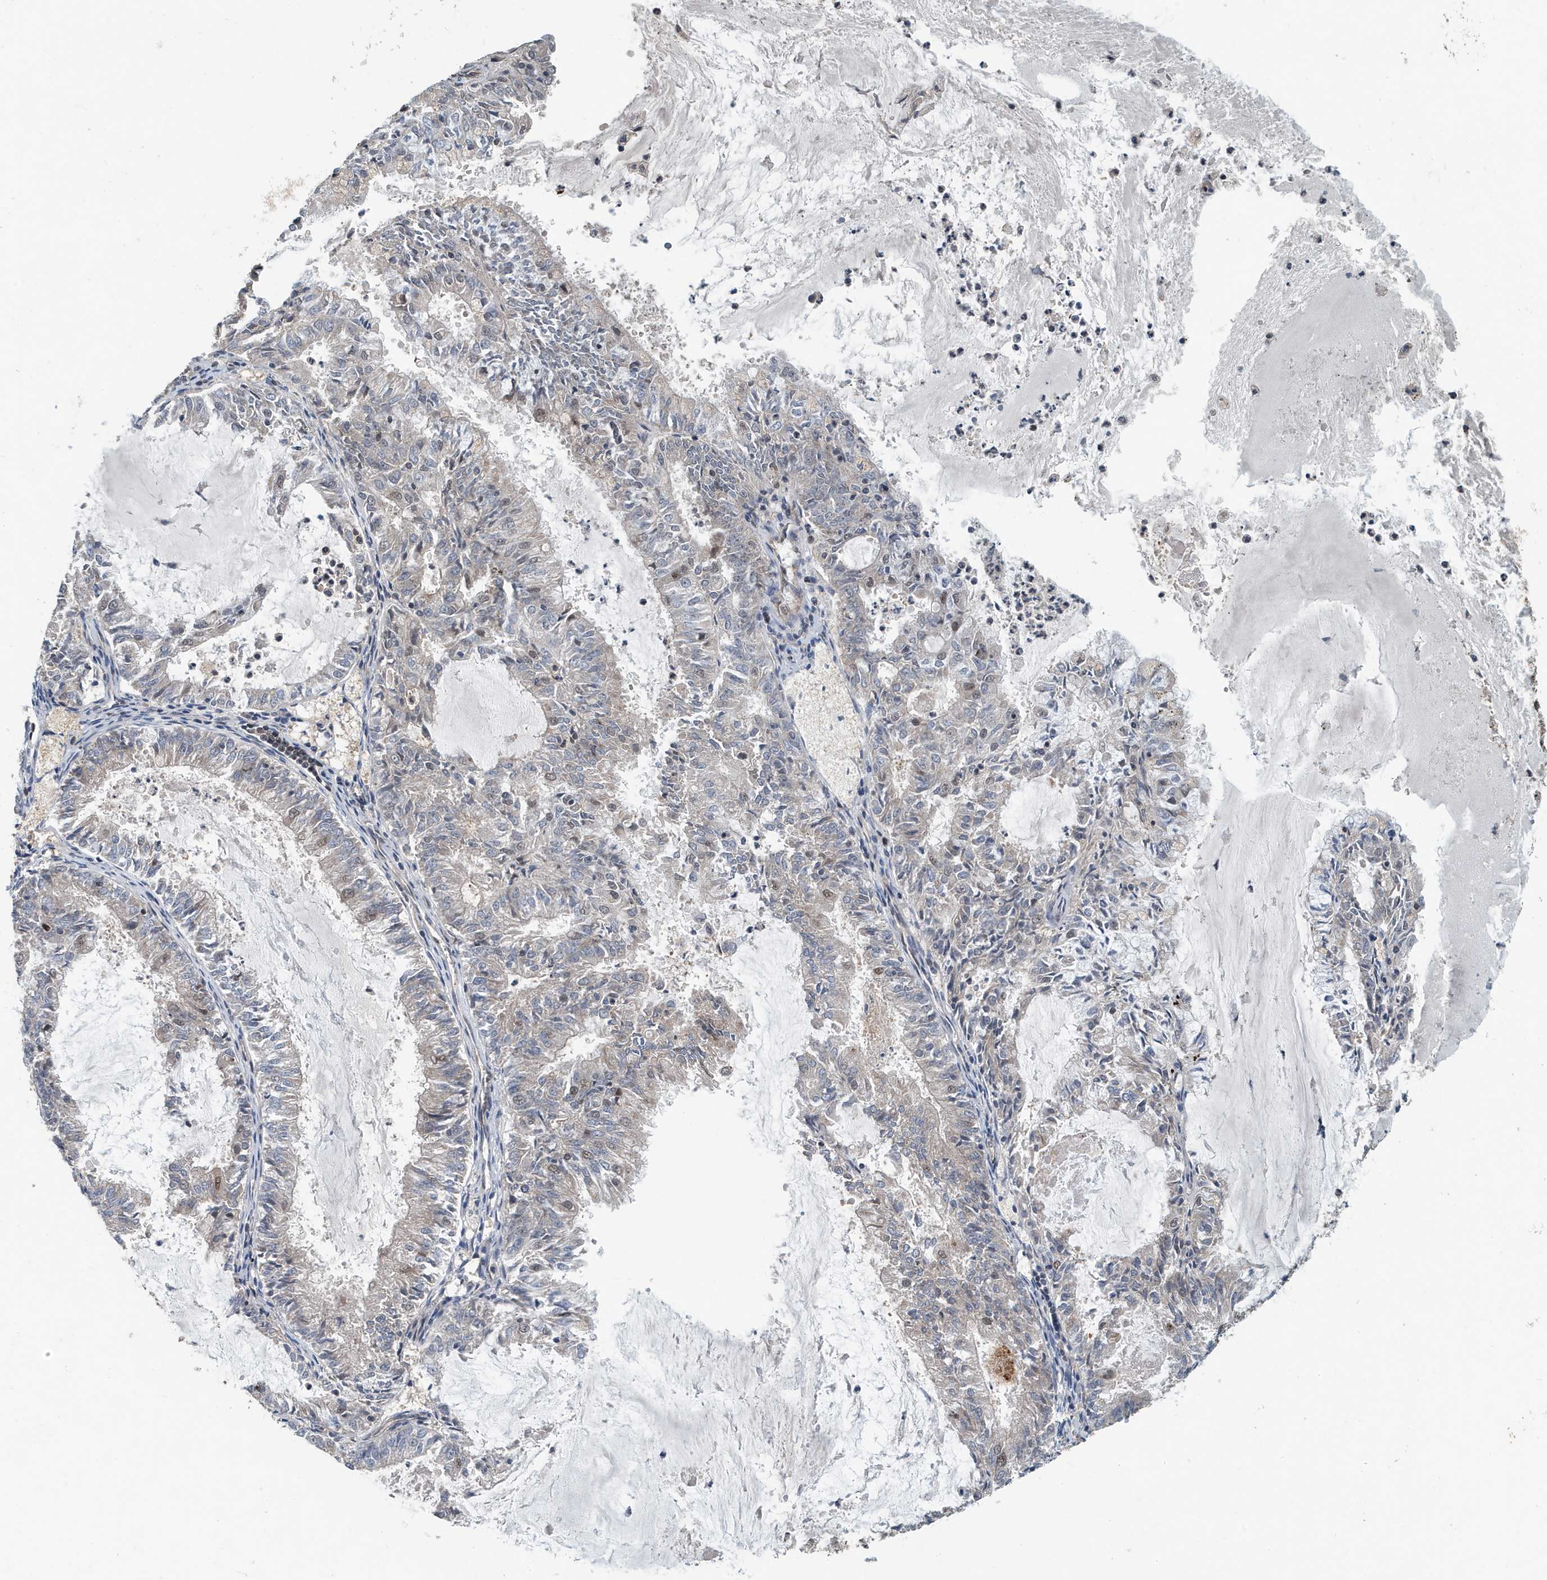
{"staining": {"intensity": "negative", "quantity": "none", "location": "none"}, "tissue": "endometrial cancer", "cell_type": "Tumor cells", "image_type": "cancer", "snomed": [{"axis": "morphology", "description": "Adenocarcinoma, NOS"}, {"axis": "topography", "description": "Endometrium"}], "caption": "Immunohistochemical staining of adenocarcinoma (endometrial) reveals no significant expression in tumor cells.", "gene": "KIF15", "patient": {"sex": "female", "age": 57}}